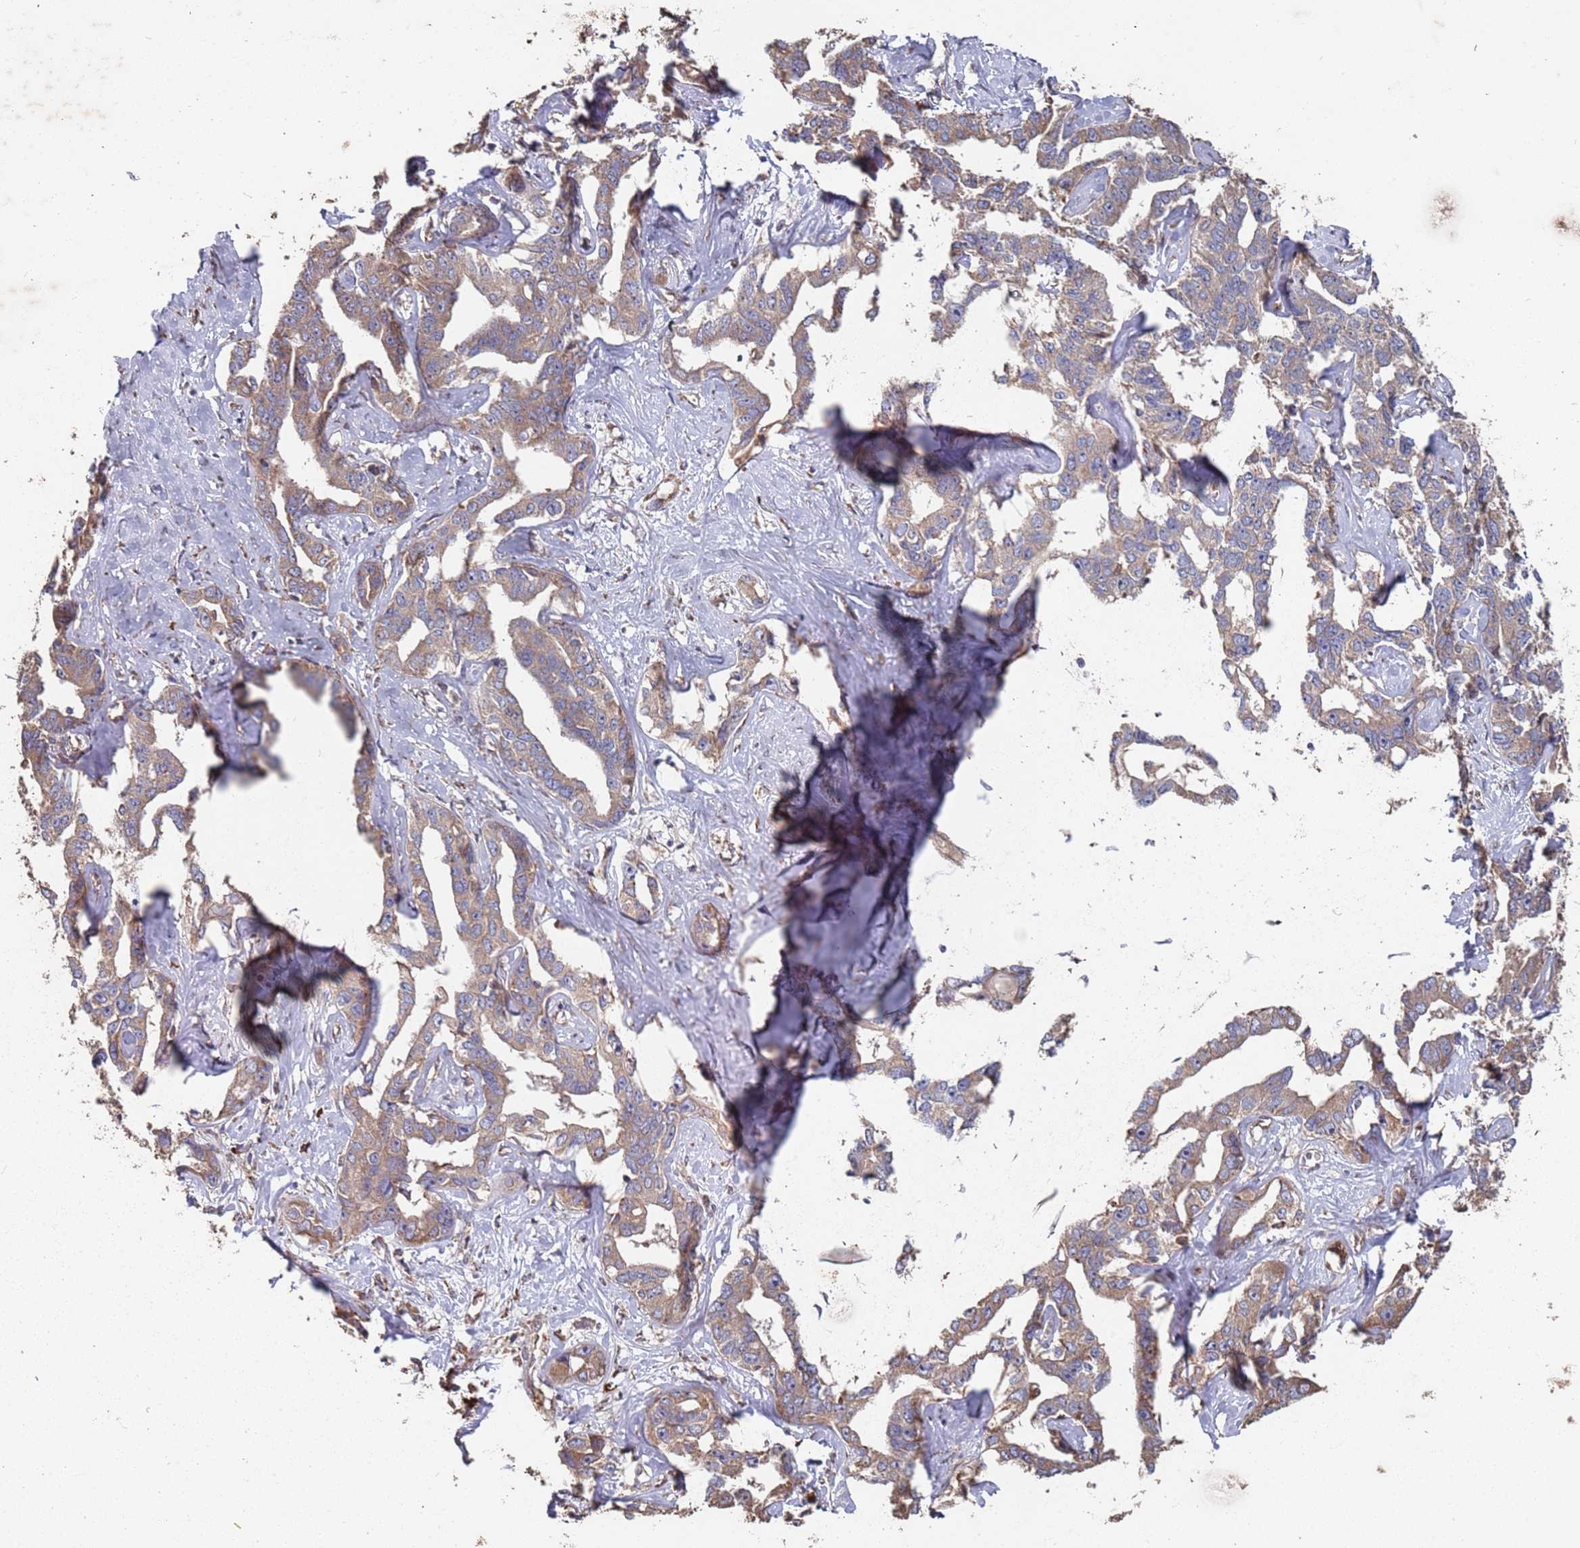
{"staining": {"intensity": "moderate", "quantity": ">75%", "location": "cytoplasmic/membranous"}, "tissue": "liver cancer", "cell_type": "Tumor cells", "image_type": "cancer", "snomed": [{"axis": "morphology", "description": "Cholangiocarcinoma"}, {"axis": "topography", "description": "Liver"}], "caption": "High-magnification brightfield microscopy of liver cholangiocarcinoma stained with DAB (brown) and counterstained with hematoxylin (blue). tumor cells exhibit moderate cytoplasmic/membranous positivity is seen in about>75% of cells.", "gene": "ATG5", "patient": {"sex": "male", "age": 59}}